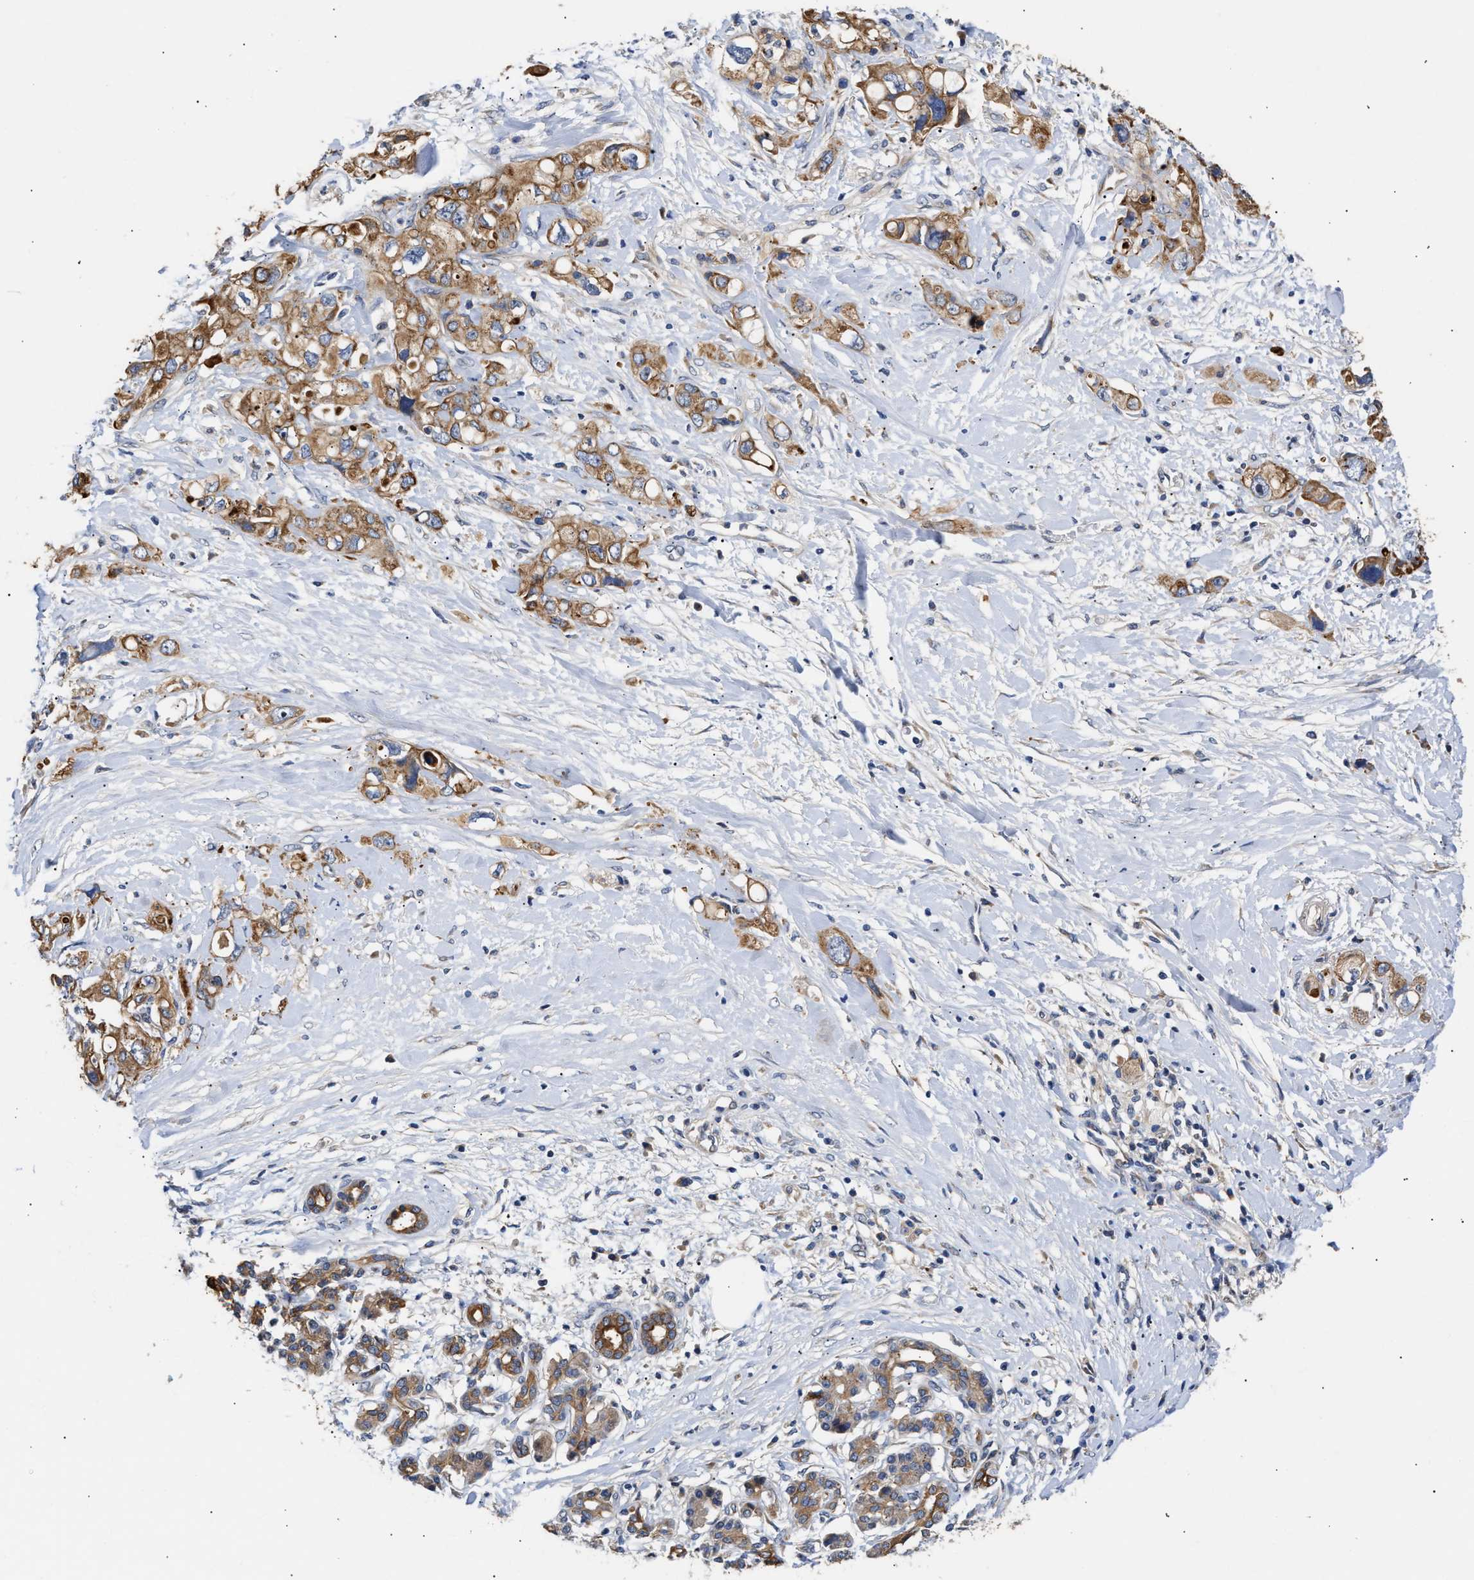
{"staining": {"intensity": "strong", "quantity": ">75%", "location": "cytoplasmic/membranous"}, "tissue": "pancreatic cancer", "cell_type": "Tumor cells", "image_type": "cancer", "snomed": [{"axis": "morphology", "description": "Adenocarcinoma, NOS"}, {"axis": "topography", "description": "Pancreas"}], "caption": "Pancreatic adenocarcinoma was stained to show a protein in brown. There is high levels of strong cytoplasmic/membranous expression in about >75% of tumor cells.", "gene": "CCDC146", "patient": {"sex": "female", "age": 56}}